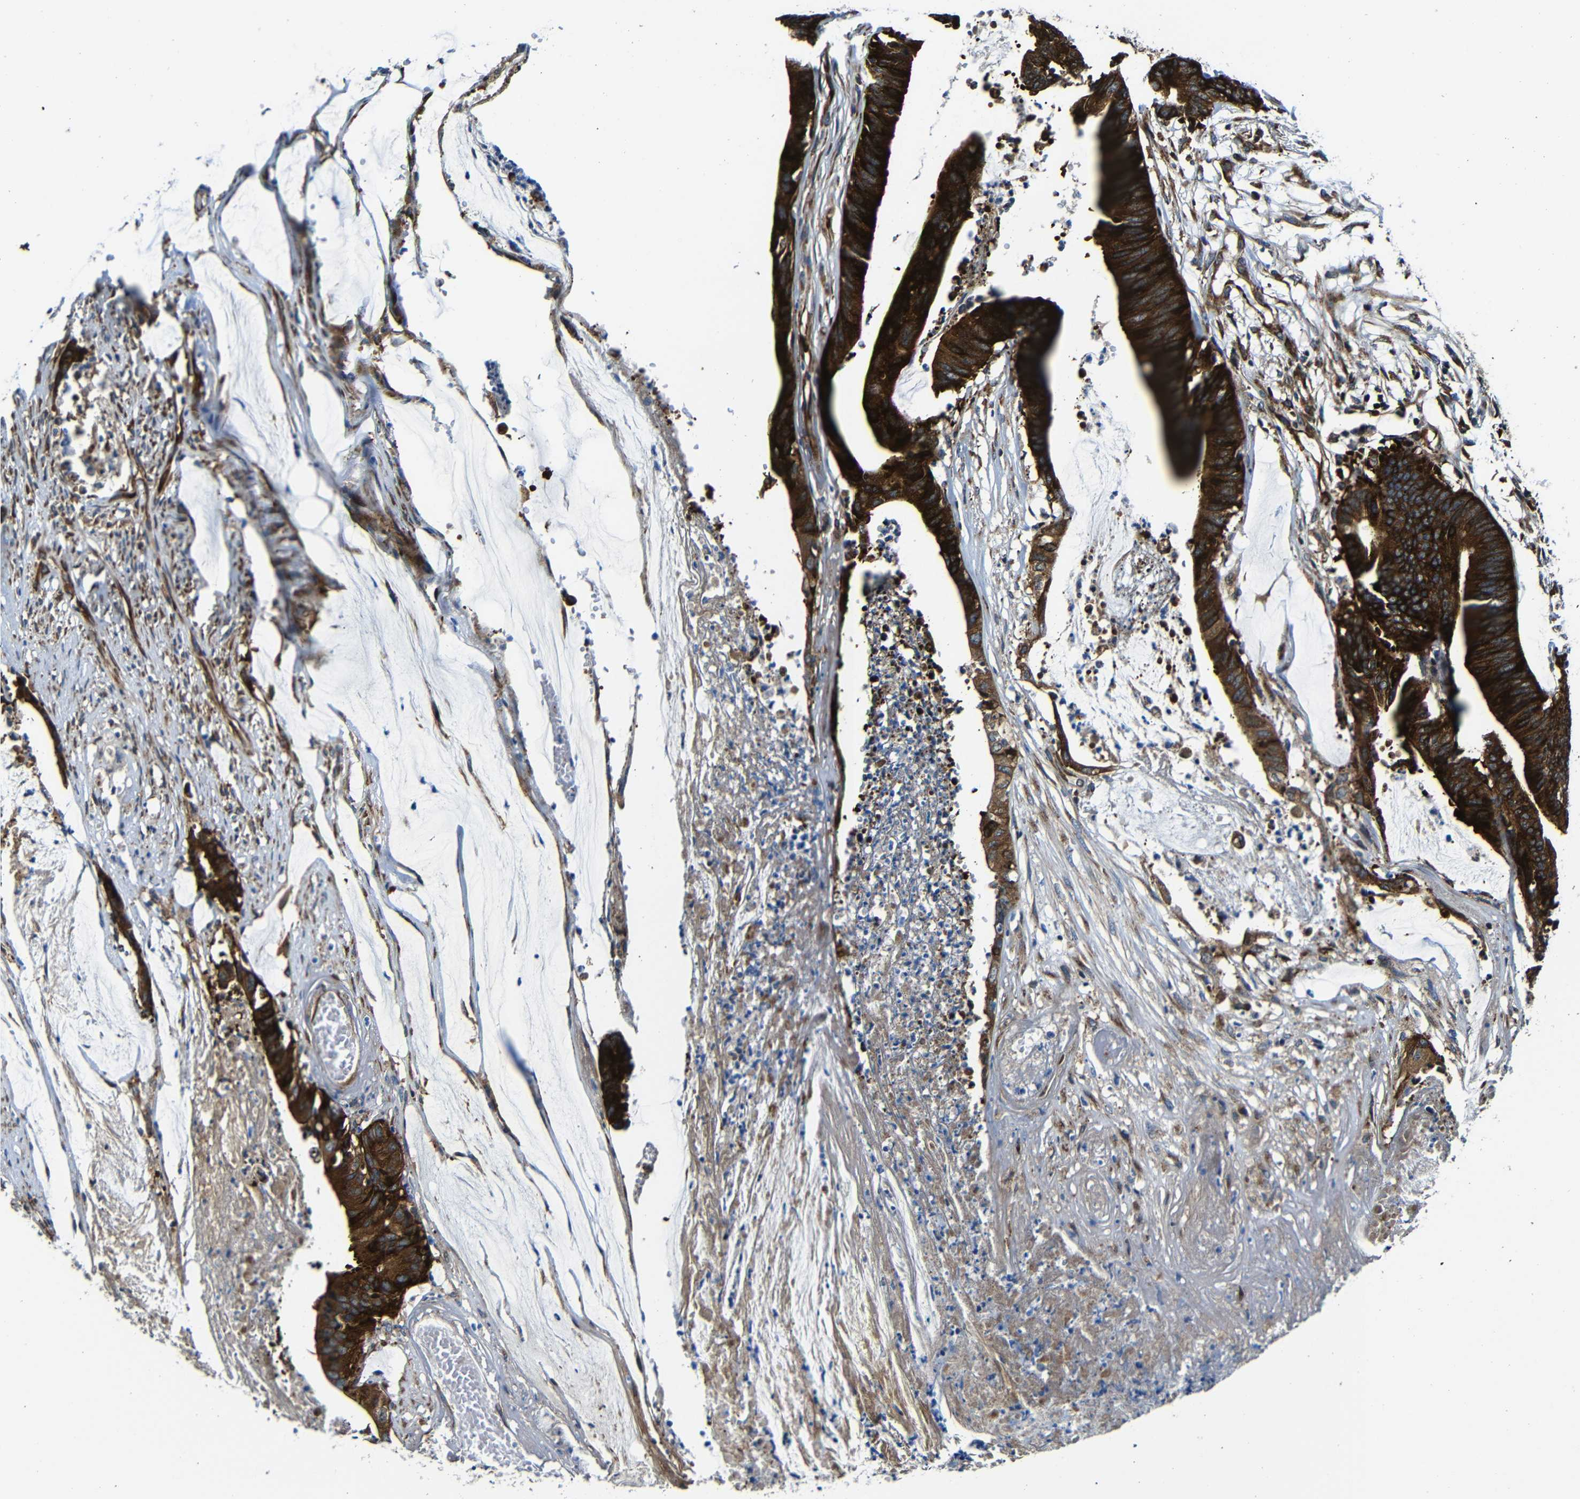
{"staining": {"intensity": "strong", "quantity": ">75%", "location": "cytoplasmic/membranous"}, "tissue": "colorectal cancer", "cell_type": "Tumor cells", "image_type": "cancer", "snomed": [{"axis": "morphology", "description": "Adenocarcinoma, NOS"}, {"axis": "topography", "description": "Rectum"}], "caption": "Colorectal cancer stained for a protein reveals strong cytoplasmic/membranous positivity in tumor cells.", "gene": "ABCE1", "patient": {"sex": "female", "age": 66}}